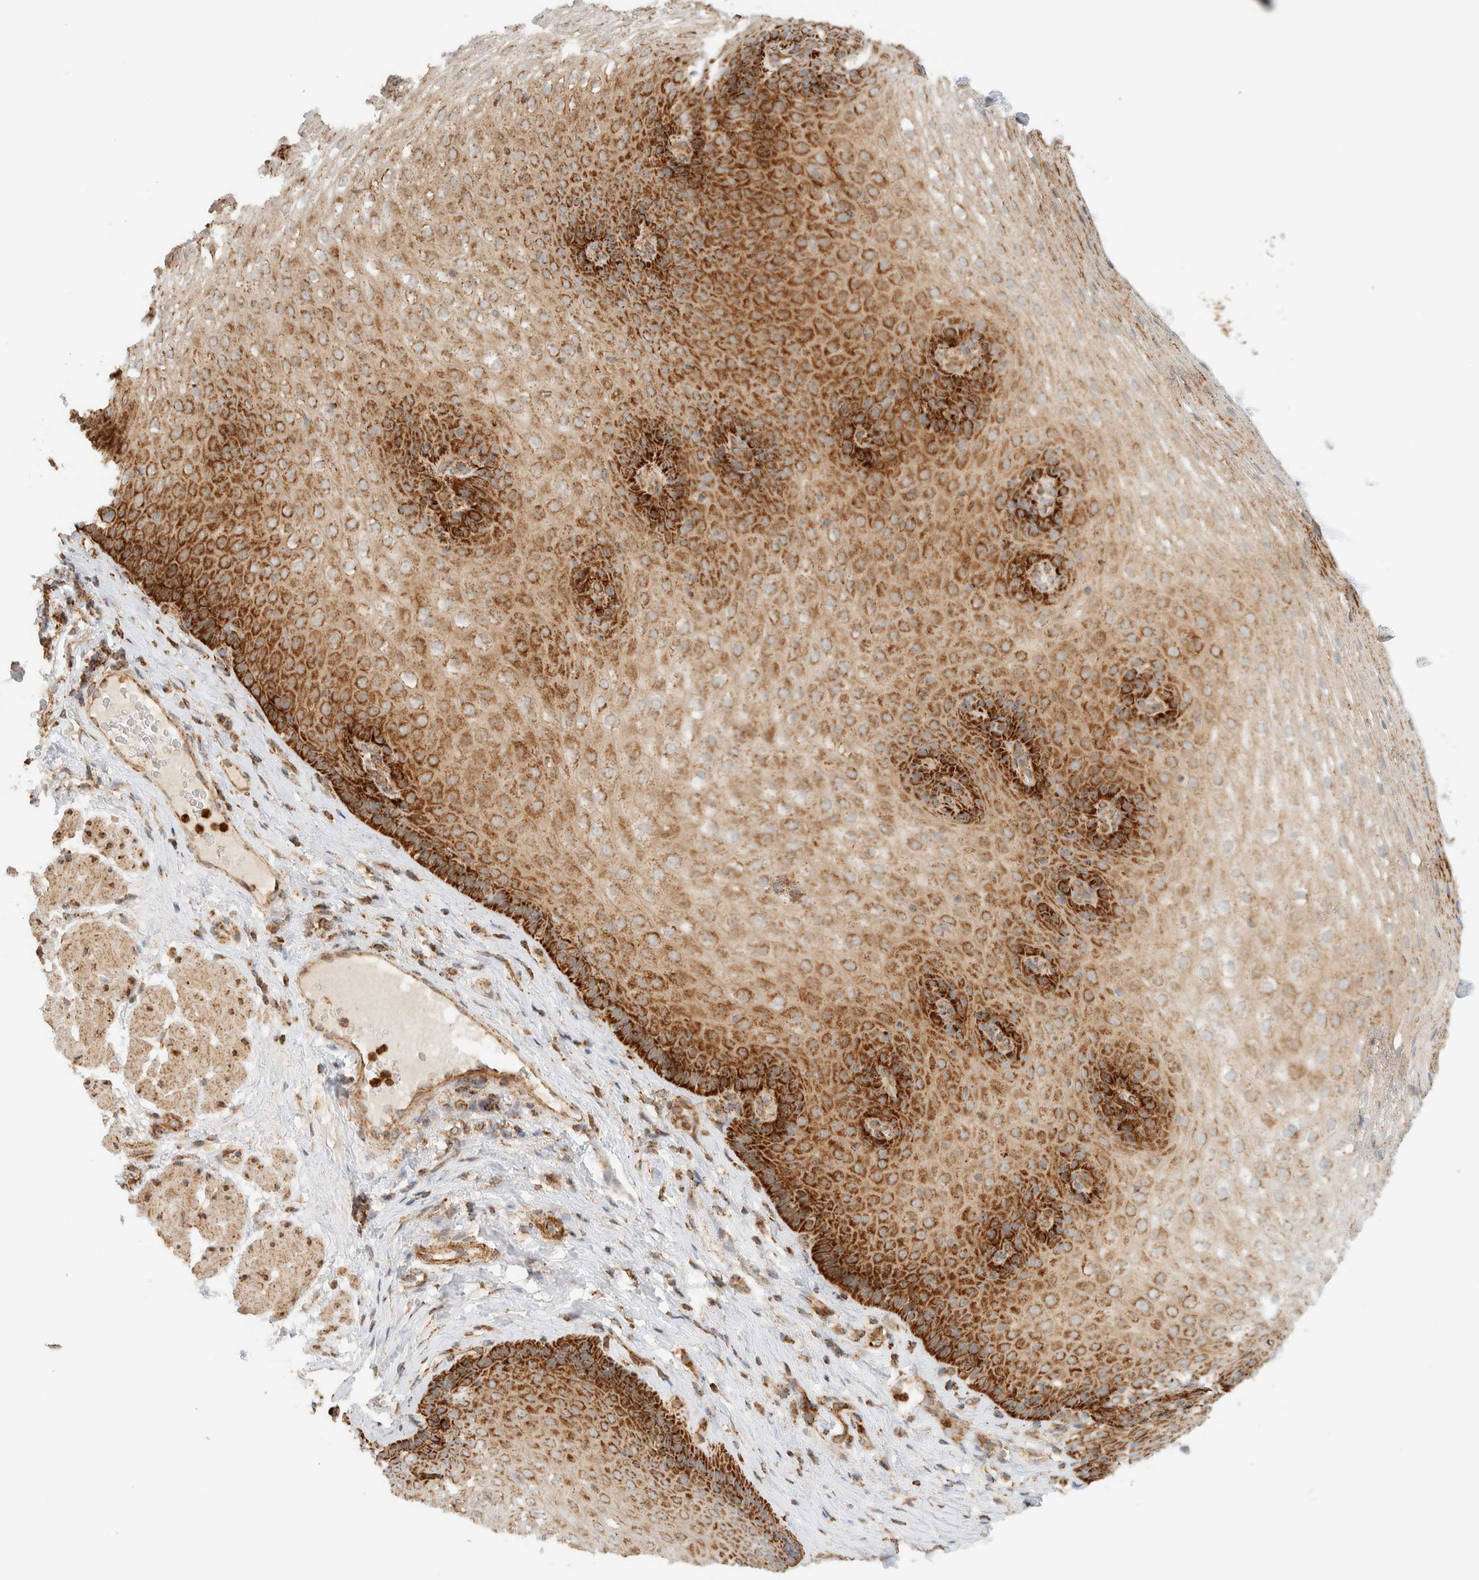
{"staining": {"intensity": "strong", "quantity": ">75%", "location": "cytoplasmic/membranous"}, "tissue": "esophagus", "cell_type": "Squamous epithelial cells", "image_type": "normal", "snomed": [{"axis": "morphology", "description": "Normal tissue, NOS"}, {"axis": "topography", "description": "Esophagus"}], "caption": "Immunohistochemical staining of normal human esophagus exhibits high levels of strong cytoplasmic/membranous positivity in approximately >75% of squamous epithelial cells. The protein of interest is stained brown, and the nuclei are stained in blue (DAB (3,3'-diaminobenzidine) IHC with brightfield microscopy, high magnification).", "gene": "KIFAP3", "patient": {"sex": "female", "age": 66}}